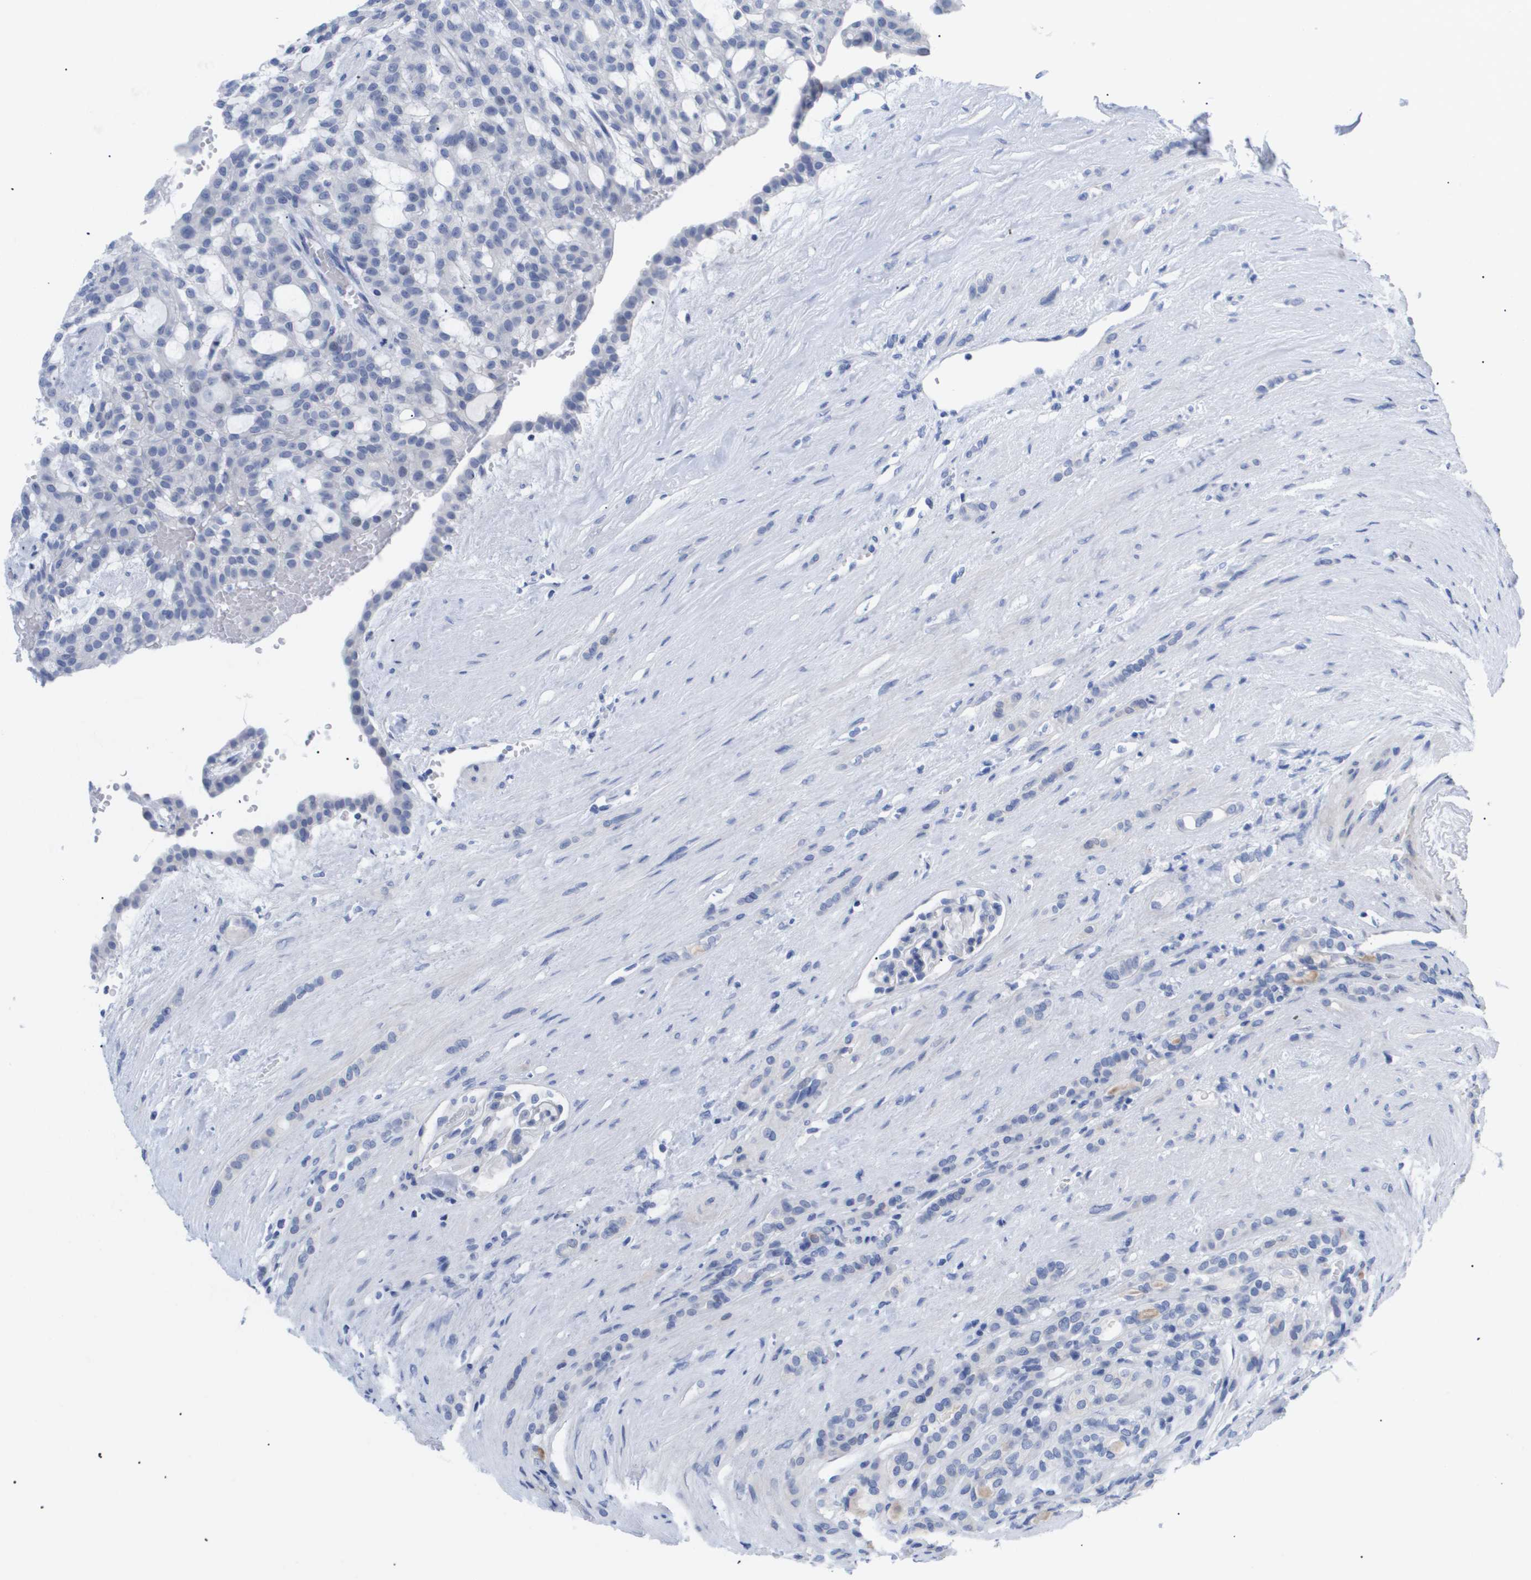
{"staining": {"intensity": "negative", "quantity": "none", "location": "none"}, "tissue": "renal cancer", "cell_type": "Tumor cells", "image_type": "cancer", "snomed": [{"axis": "morphology", "description": "Adenocarcinoma, NOS"}, {"axis": "topography", "description": "Kidney"}], "caption": "Immunohistochemistry of renal cancer shows no positivity in tumor cells. (DAB immunohistochemistry visualized using brightfield microscopy, high magnification).", "gene": "CAV3", "patient": {"sex": "male", "age": 63}}